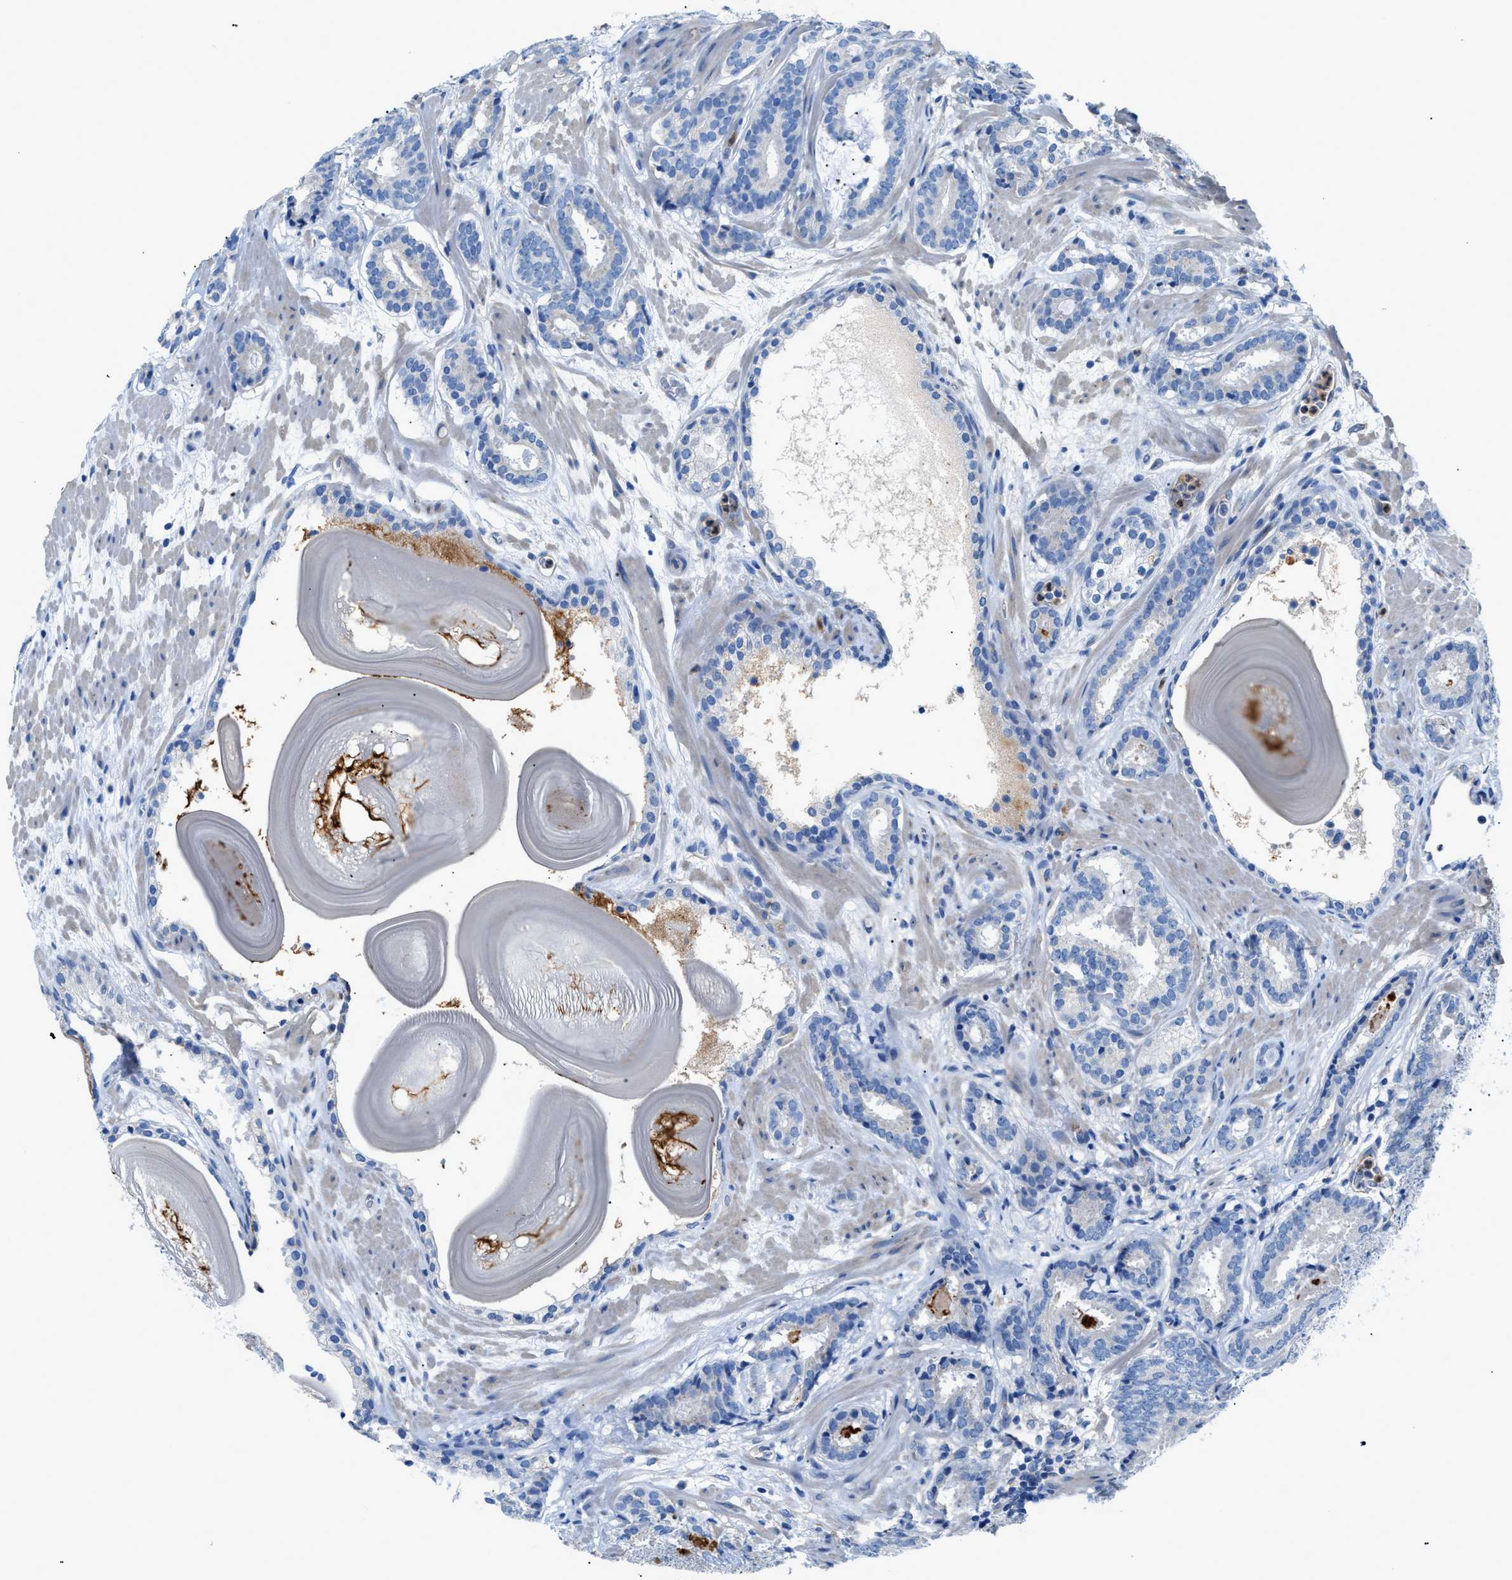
{"staining": {"intensity": "negative", "quantity": "none", "location": "none"}, "tissue": "prostate cancer", "cell_type": "Tumor cells", "image_type": "cancer", "snomed": [{"axis": "morphology", "description": "Adenocarcinoma, Low grade"}, {"axis": "topography", "description": "Prostate"}], "caption": "DAB (3,3'-diaminobenzidine) immunohistochemical staining of human low-grade adenocarcinoma (prostate) reveals no significant staining in tumor cells.", "gene": "ITPR1", "patient": {"sex": "male", "age": 69}}